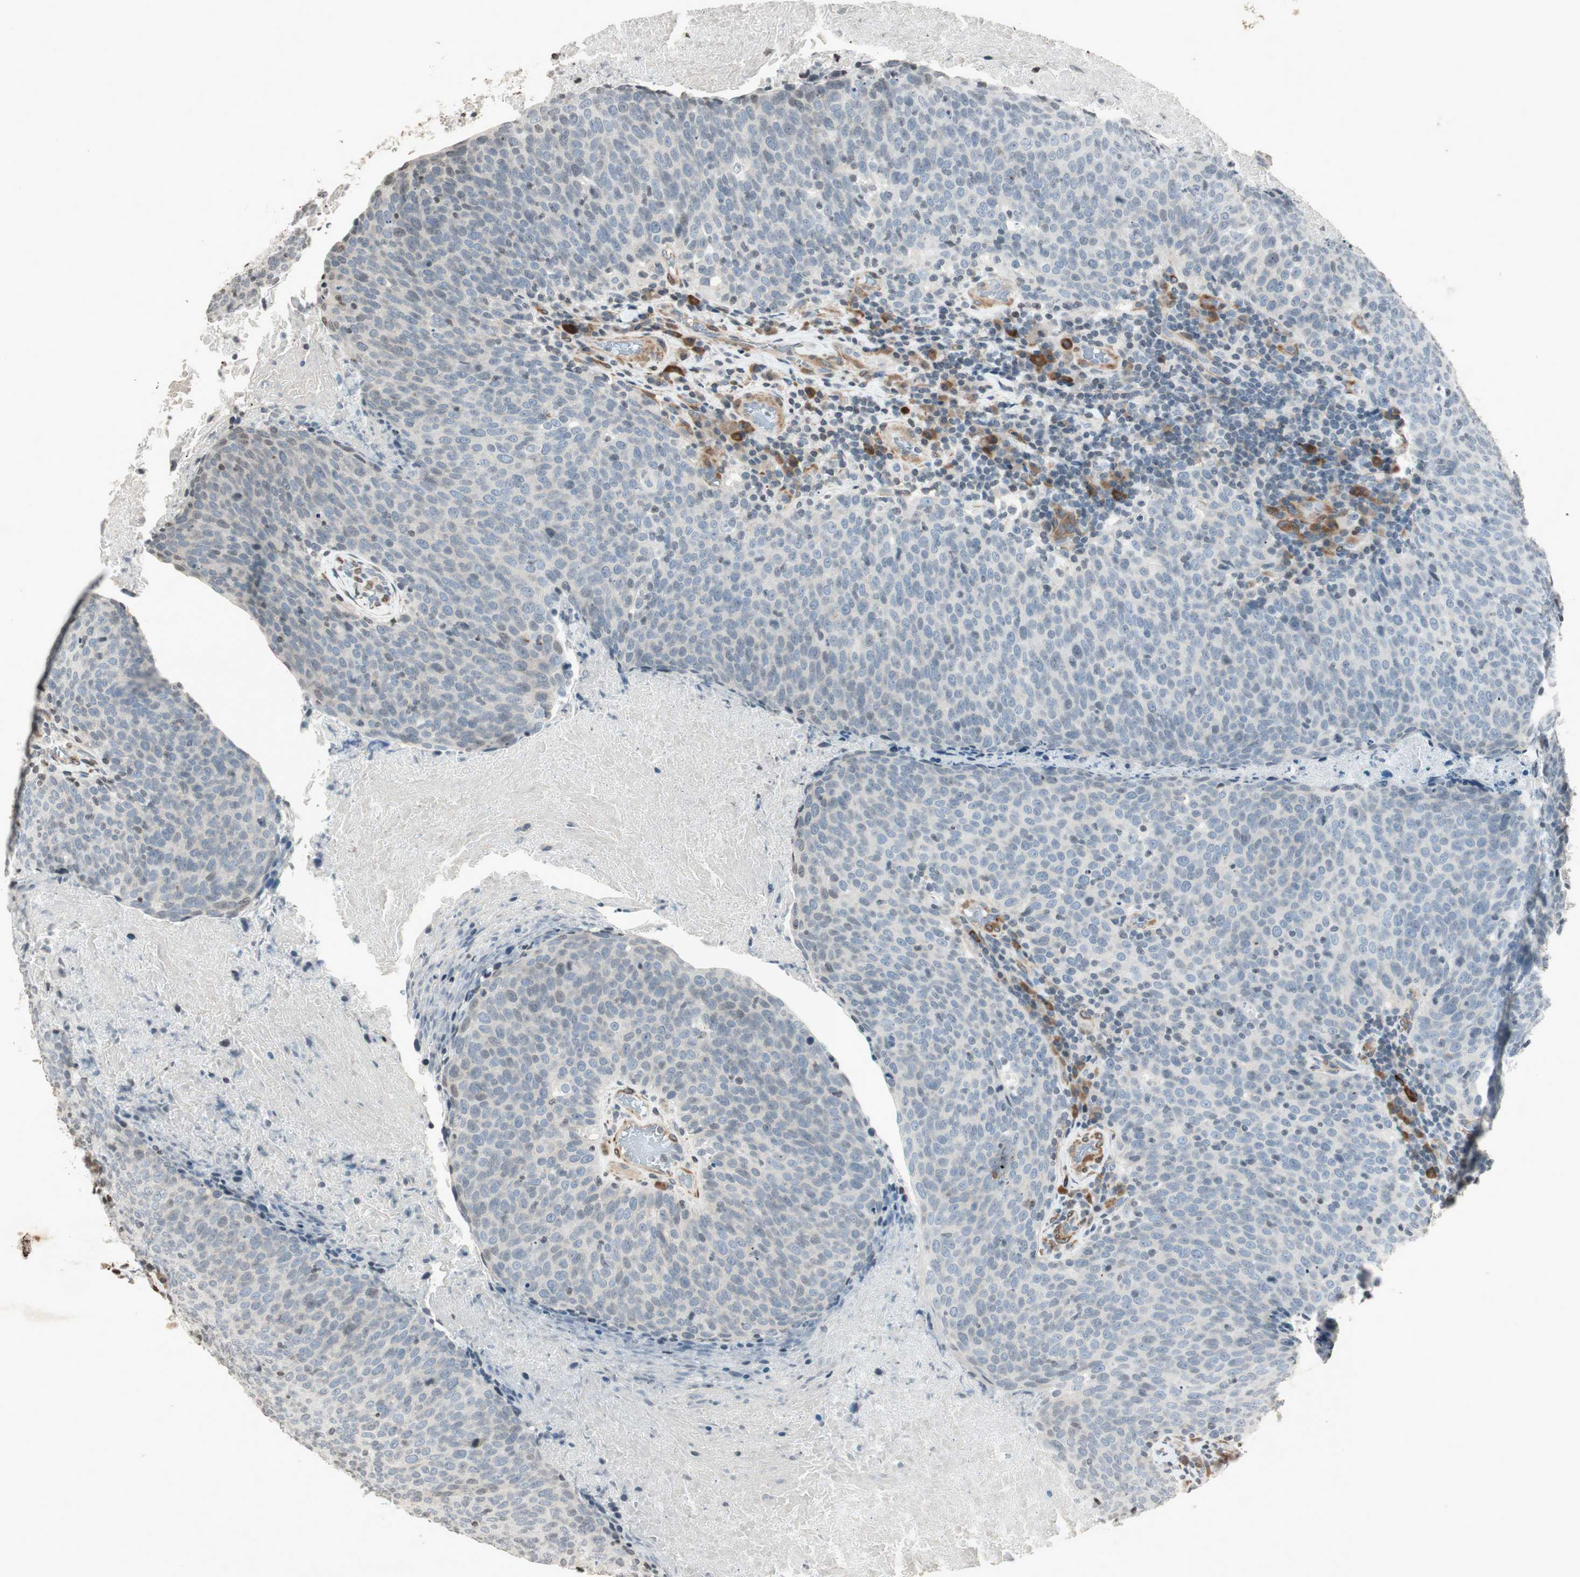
{"staining": {"intensity": "weak", "quantity": "<25%", "location": "nuclear"}, "tissue": "head and neck cancer", "cell_type": "Tumor cells", "image_type": "cancer", "snomed": [{"axis": "morphology", "description": "Squamous cell carcinoma, NOS"}, {"axis": "morphology", "description": "Squamous cell carcinoma, metastatic, NOS"}, {"axis": "topography", "description": "Lymph node"}, {"axis": "topography", "description": "Head-Neck"}], "caption": "A high-resolution micrograph shows immunohistochemistry (IHC) staining of head and neck squamous cell carcinoma, which reveals no significant positivity in tumor cells.", "gene": "PRKG1", "patient": {"sex": "male", "age": 62}}